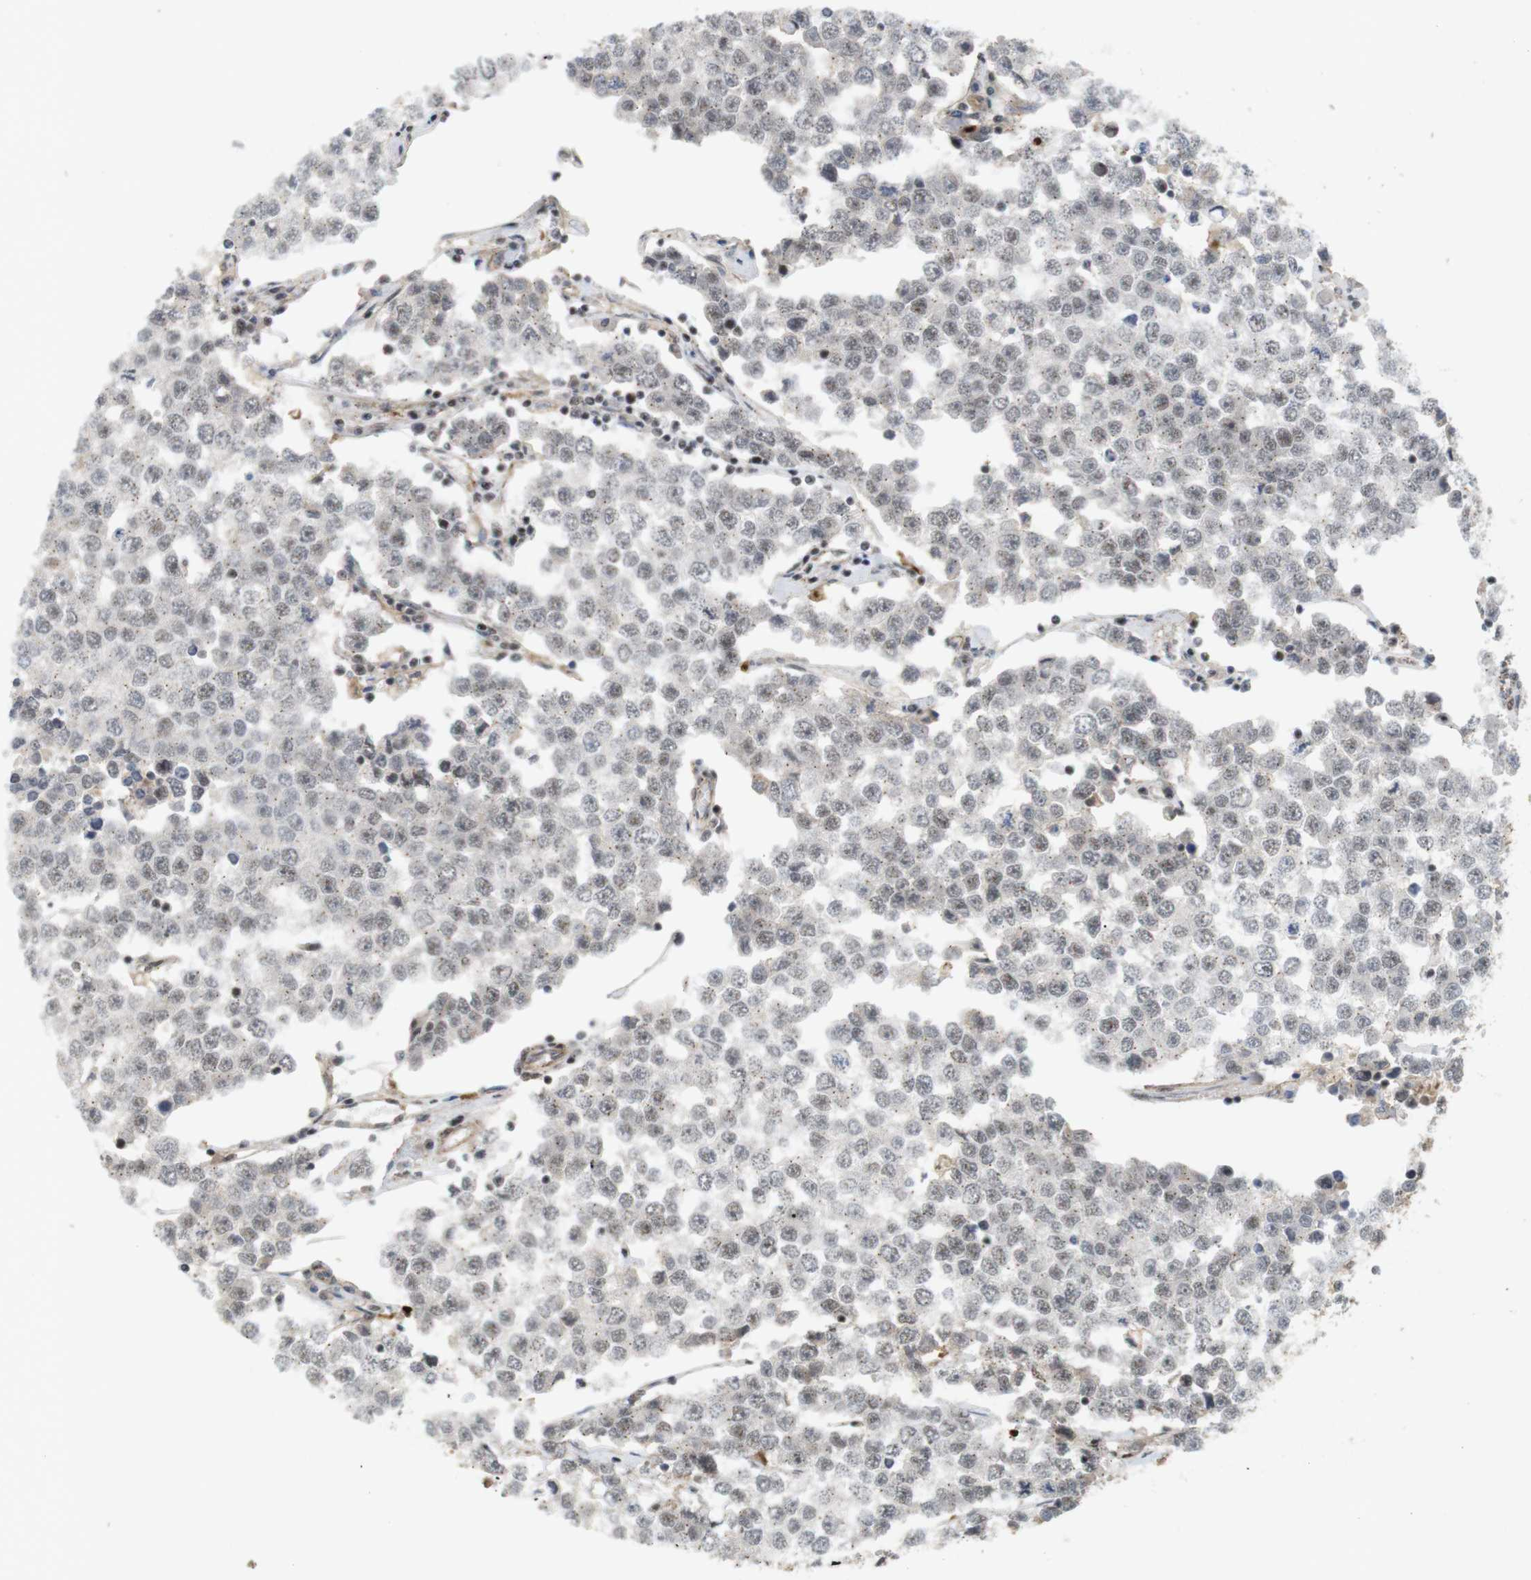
{"staining": {"intensity": "weak", "quantity": "25%-75%", "location": "nuclear"}, "tissue": "testis cancer", "cell_type": "Tumor cells", "image_type": "cancer", "snomed": [{"axis": "morphology", "description": "Seminoma, NOS"}, {"axis": "morphology", "description": "Carcinoma, Embryonal, NOS"}, {"axis": "topography", "description": "Testis"}], "caption": "Brown immunohistochemical staining in human seminoma (testis) demonstrates weak nuclear staining in approximately 25%-75% of tumor cells.", "gene": "SP2", "patient": {"sex": "male", "age": 52}}